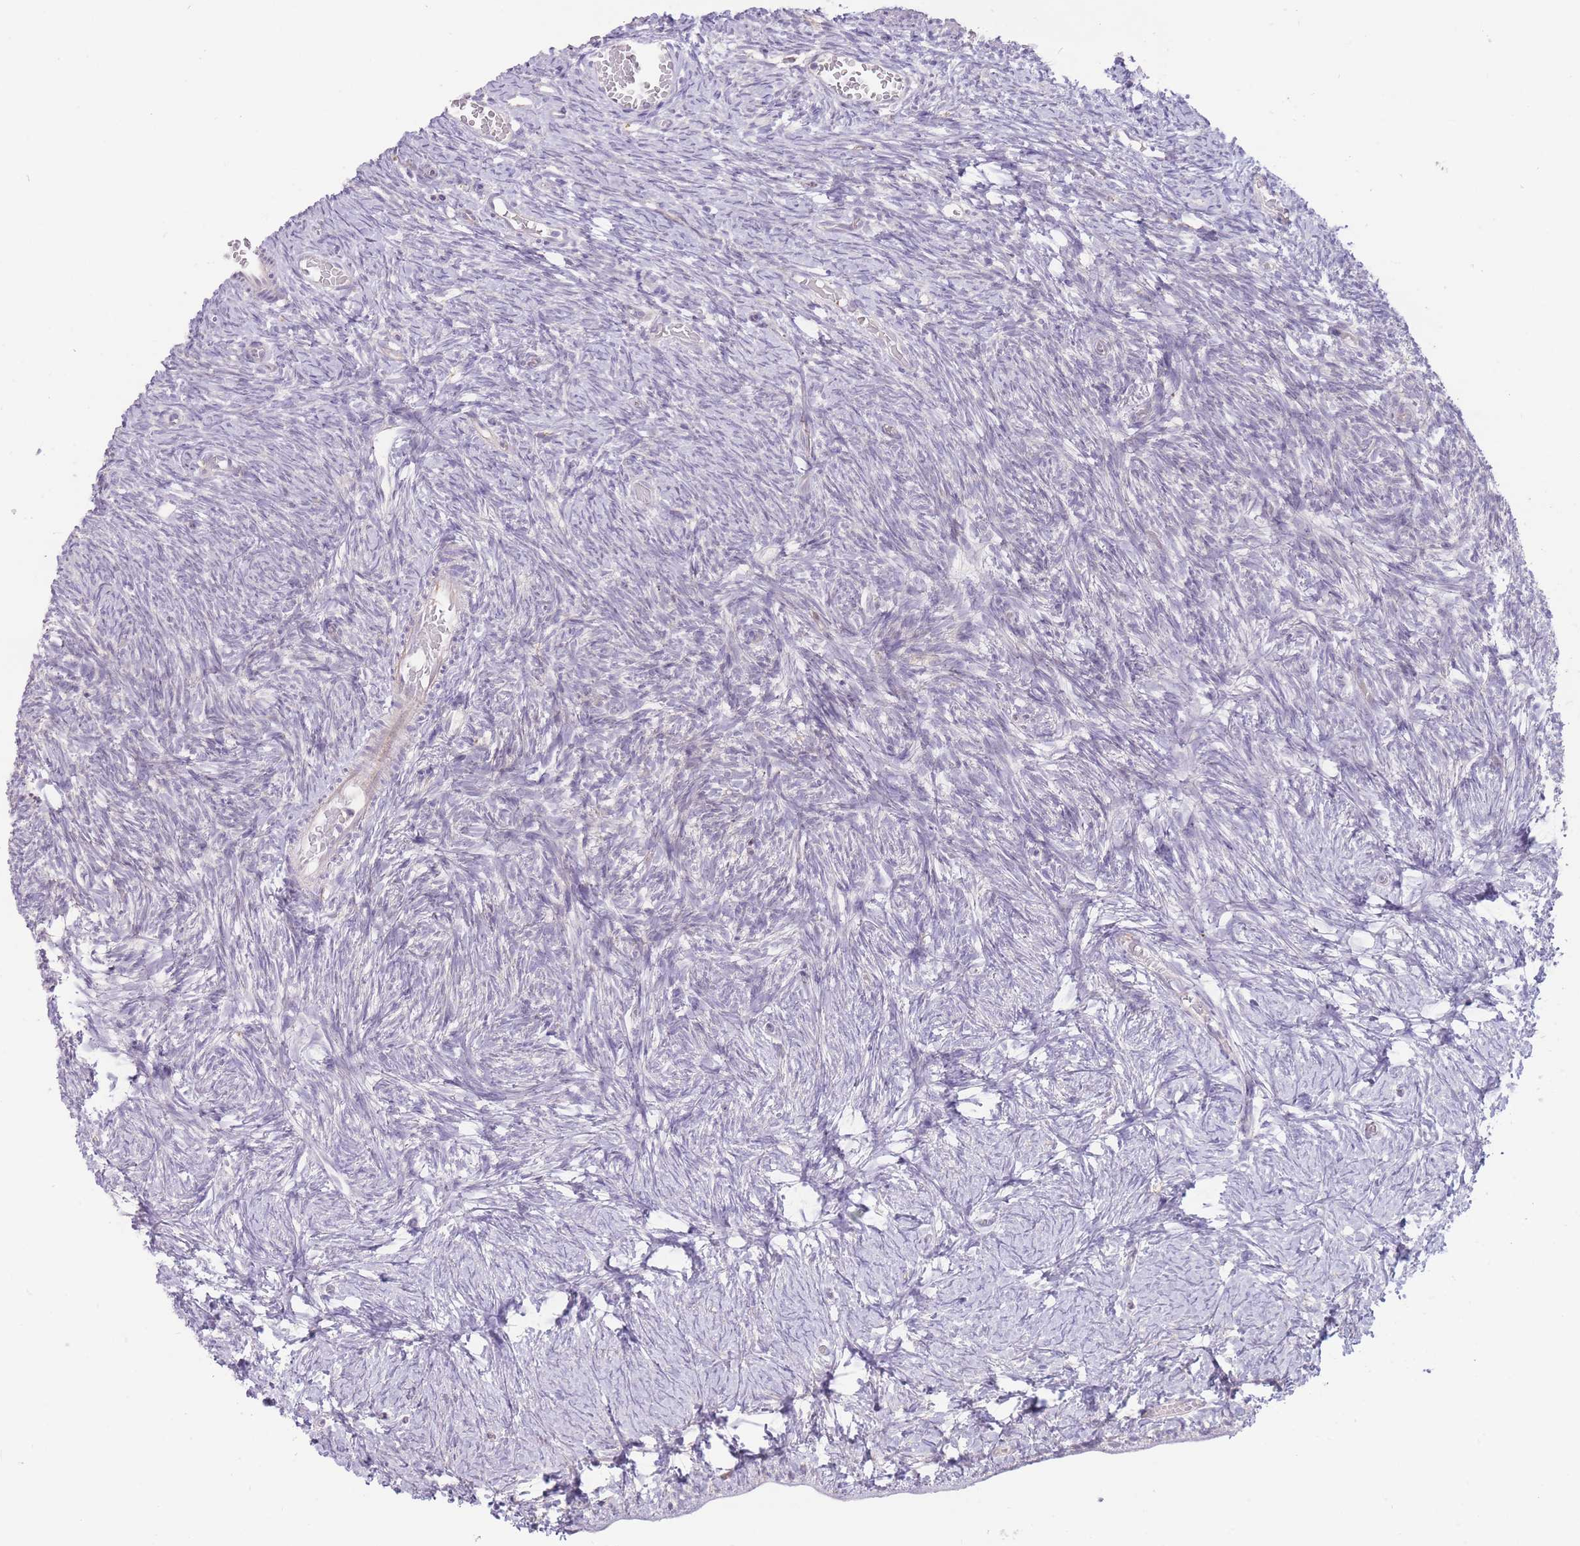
{"staining": {"intensity": "negative", "quantity": "none", "location": "none"}, "tissue": "ovary", "cell_type": "Ovarian stroma cells", "image_type": "normal", "snomed": [{"axis": "morphology", "description": "Normal tissue, NOS"}, {"axis": "topography", "description": "Ovary"}], "caption": "Immunohistochemistry histopathology image of unremarkable ovary: ovary stained with DAB (3,3'-diaminobenzidine) demonstrates no significant protein staining in ovarian stroma cells.", "gene": "TRAPPC5", "patient": {"sex": "female", "age": 39}}